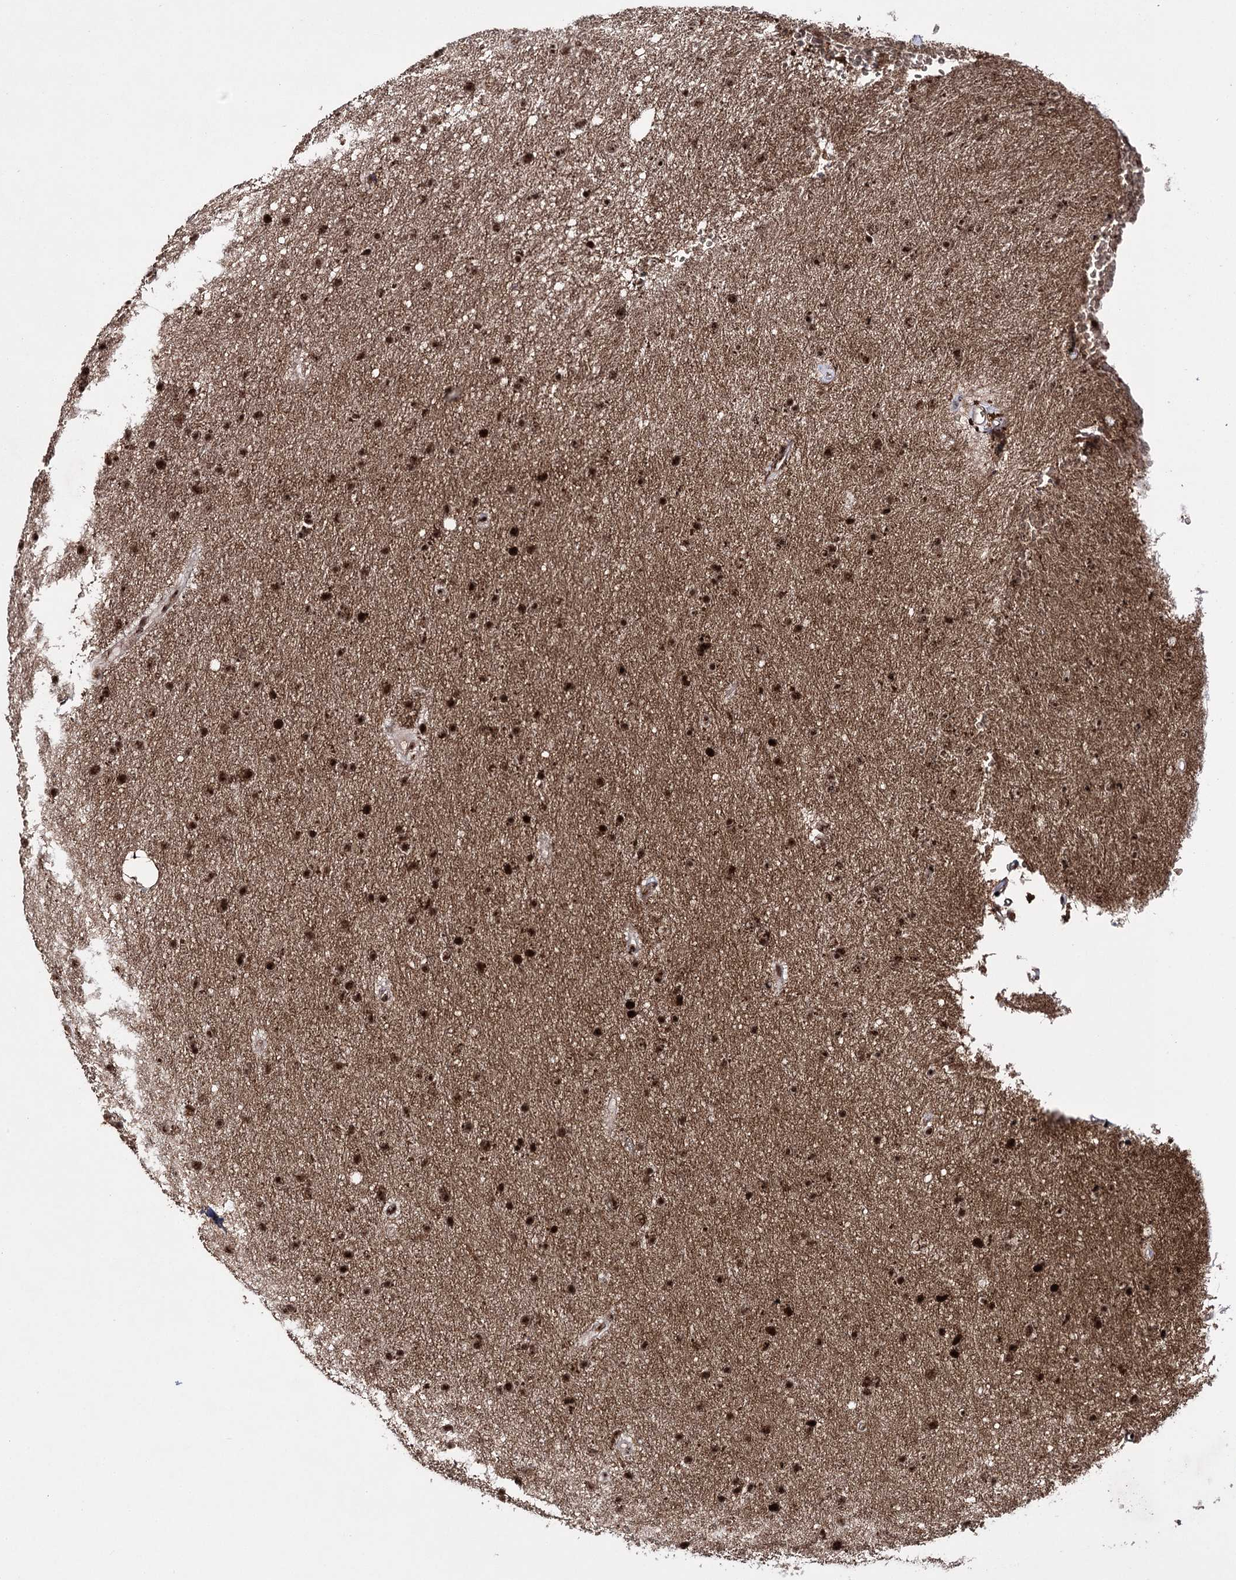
{"staining": {"intensity": "strong", "quantity": ">75%", "location": "nuclear"}, "tissue": "glioma", "cell_type": "Tumor cells", "image_type": "cancer", "snomed": [{"axis": "morphology", "description": "Glioma, malignant, Low grade"}, {"axis": "topography", "description": "Cerebral cortex"}], "caption": "Immunohistochemical staining of human malignant glioma (low-grade) shows strong nuclear protein expression in approximately >75% of tumor cells. The staining is performed using DAB brown chromogen to label protein expression. The nuclei are counter-stained blue using hematoxylin.", "gene": "PRPF40A", "patient": {"sex": "female", "age": 39}}